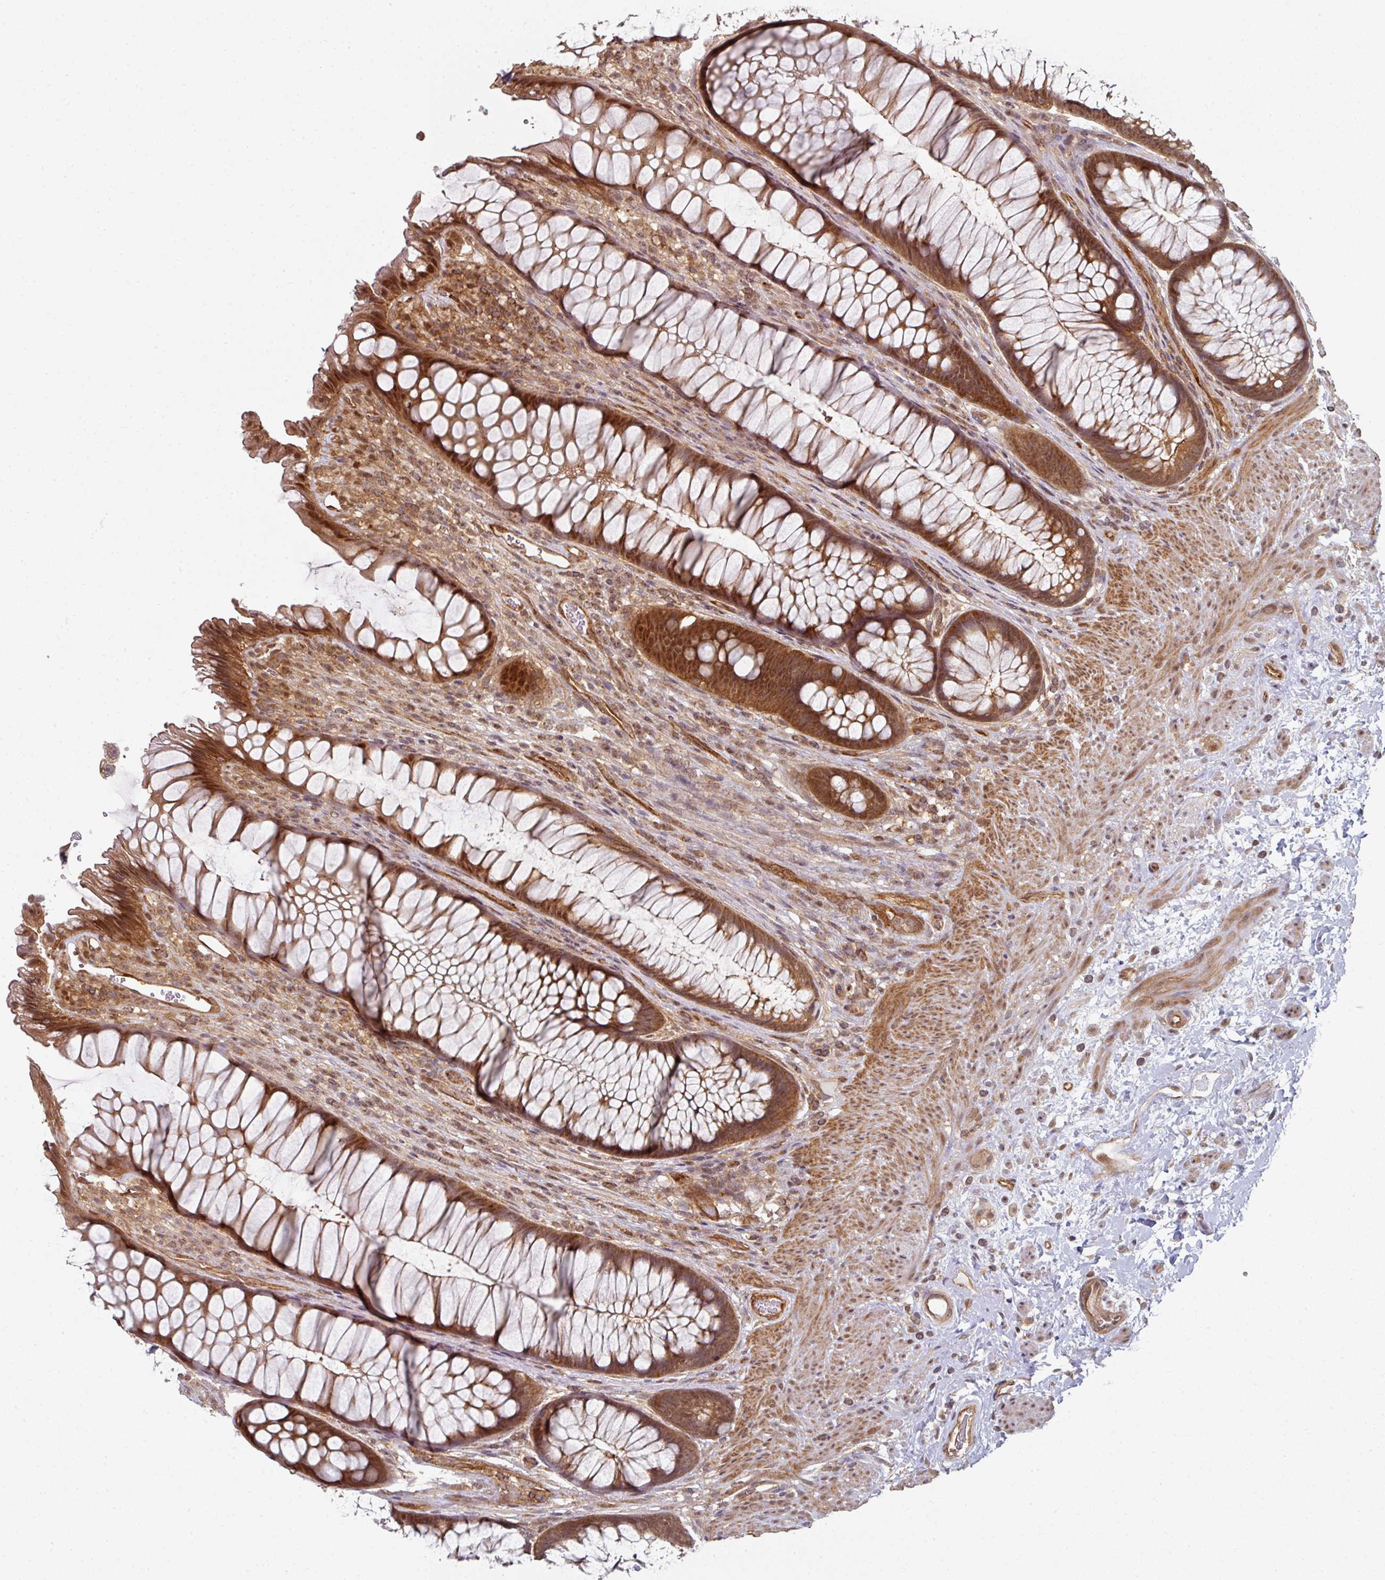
{"staining": {"intensity": "moderate", "quantity": ">75%", "location": "cytoplasmic/membranous,nuclear"}, "tissue": "rectum", "cell_type": "Glandular cells", "image_type": "normal", "snomed": [{"axis": "morphology", "description": "Normal tissue, NOS"}, {"axis": "topography", "description": "Smooth muscle"}, {"axis": "topography", "description": "Rectum"}], "caption": "Moderate cytoplasmic/membranous,nuclear expression for a protein is present in about >75% of glandular cells of unremarkable rectum using immunohistochemistry.", "gene": "PSME3IP1", "patient": {"sex": "male", "age": 53}}